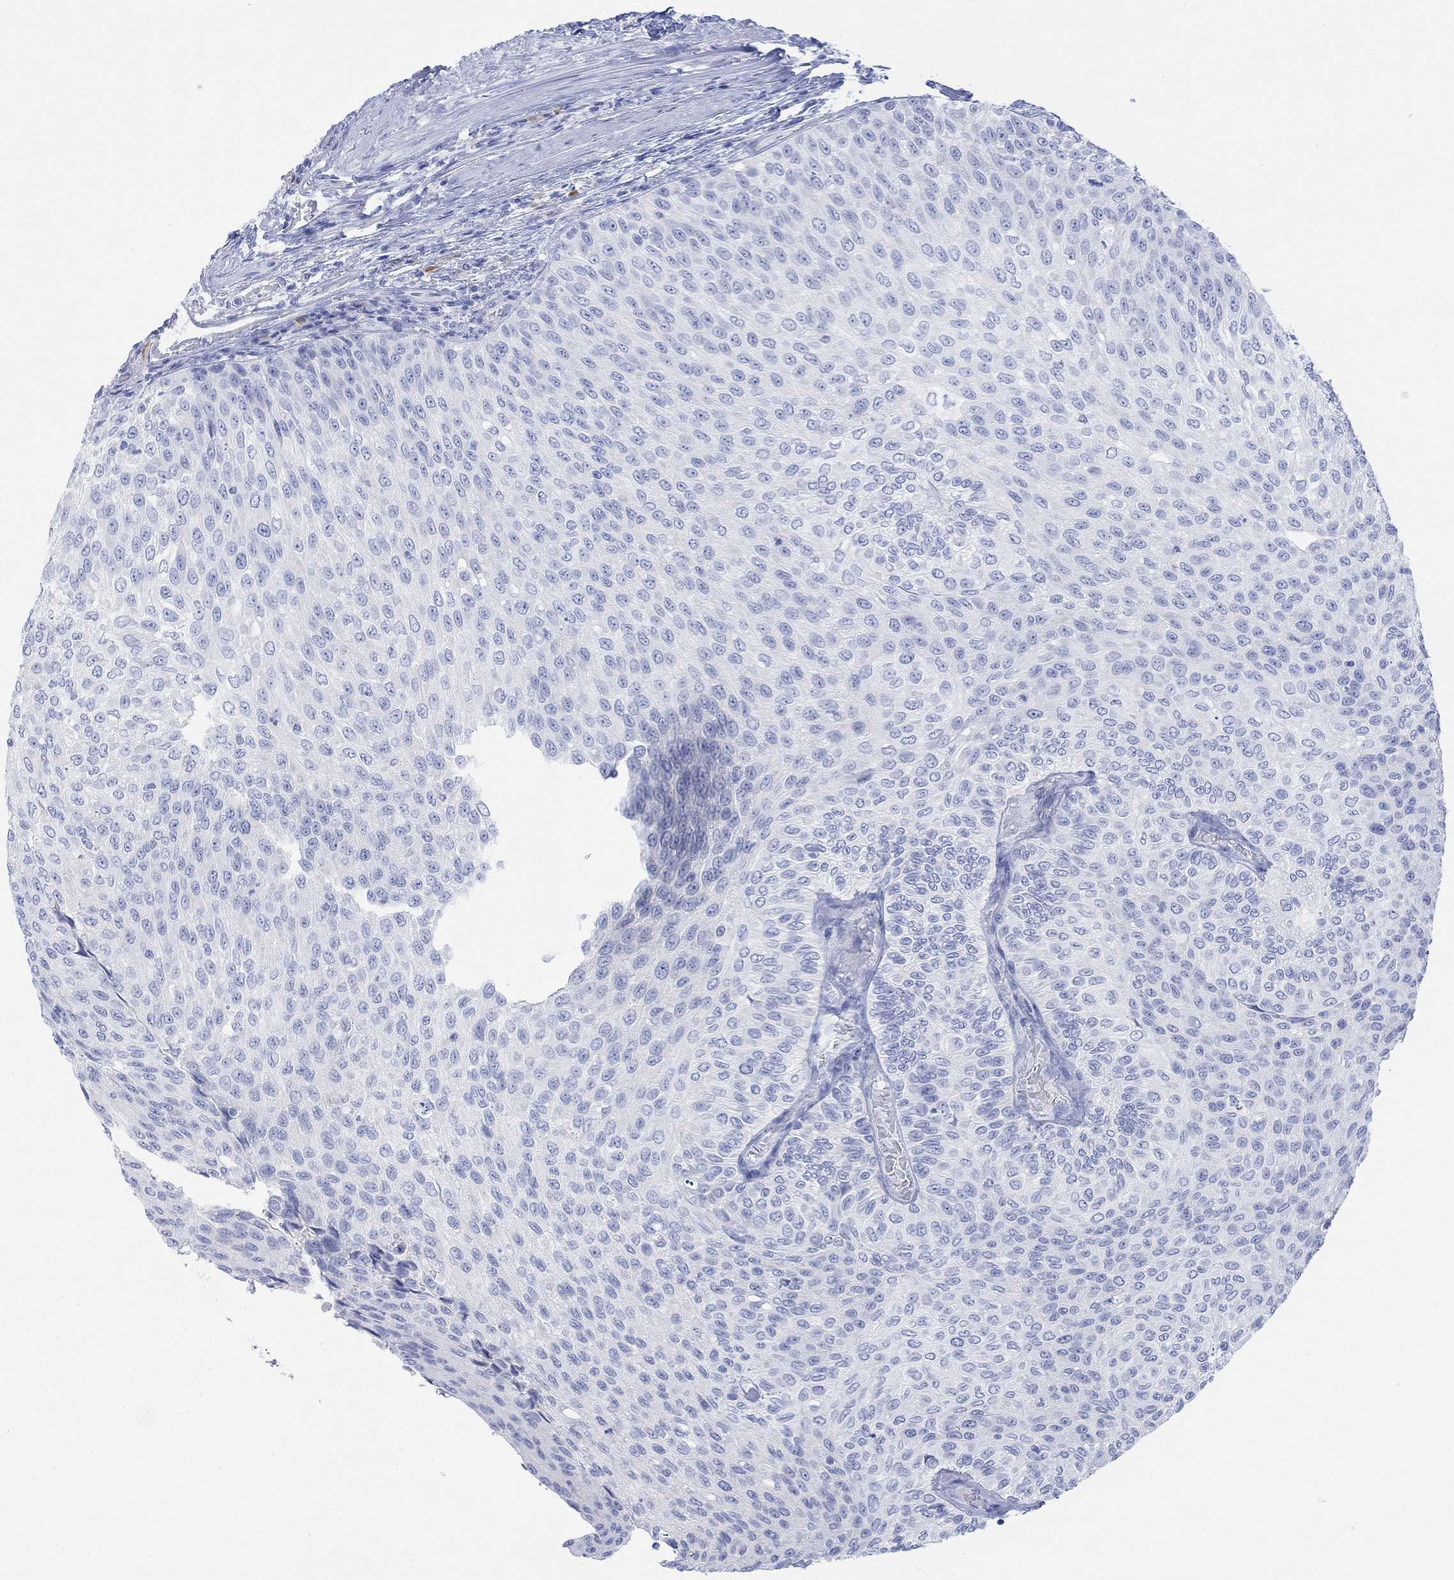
{"staining": {"intensity": "negative", "quantity": "none", "location": "none"}, "tissue": "urothelial cancer", "cell_type": "Tumor cells", "image_type": "cancer", "snomed": [{"axis": "morphology", "description": "Urothelial carcinoma, Low grade"}, {"axis": "topography", "description": "Ureter, NOS"}, {"axis": "topography", "description": "Urinary bladder"}], "caption": "This is an IHC histopathology image of urothelial cancer. There is no expression in tumor cells.", "gene": "GNG13", "patient": {"sex": "male", "age": 78}}